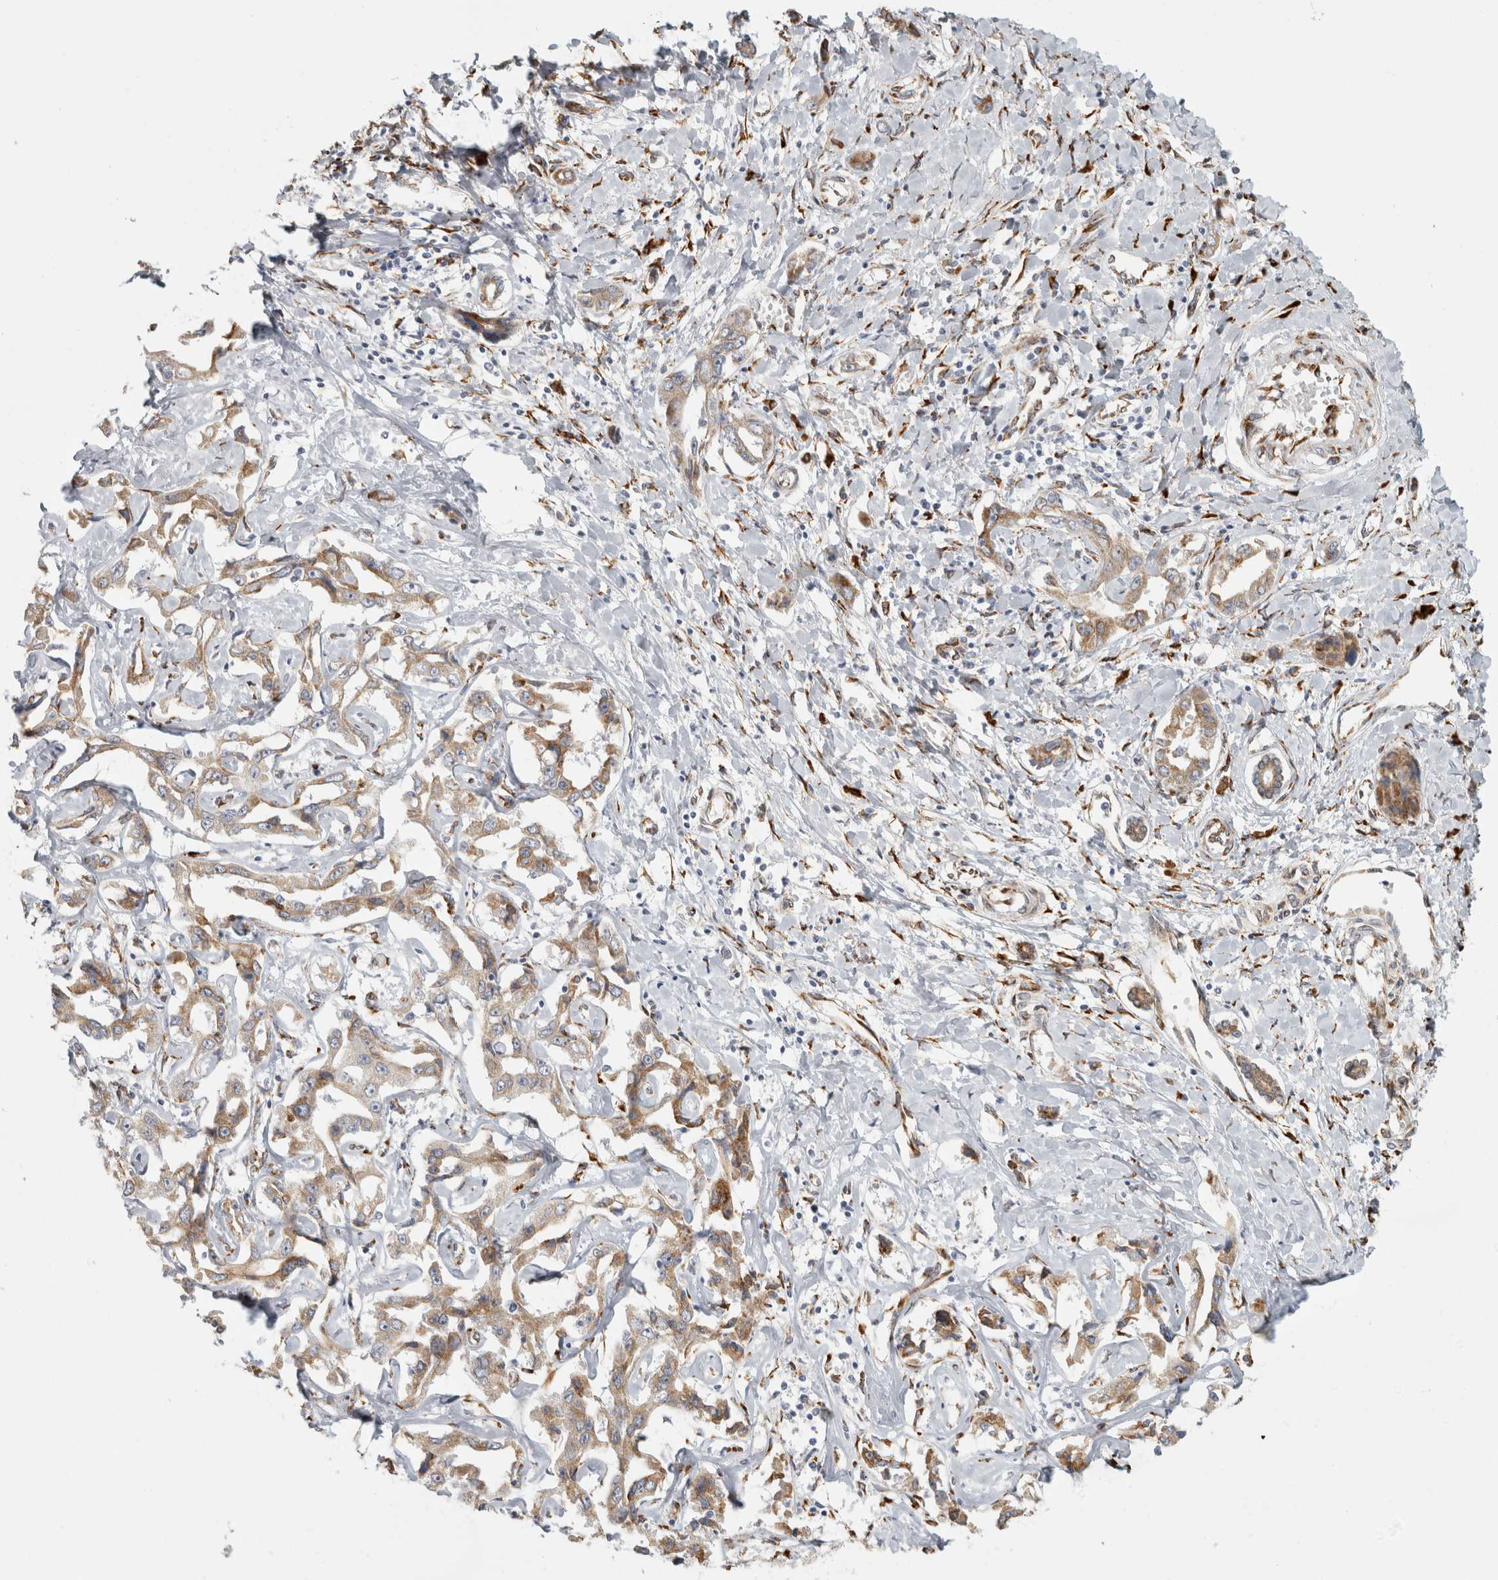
{"staining": {"intensity": "moderate", "quantity": ">75%", "location": "cytoplasmic/membranous"}, "tissue": "liver cancer", "cell_type": "Tumor cells", "image_type": "cancer", "snomed": [{"axis": "morphology", "description": "Cholangiocarcinoma"}, {"axis": "topography", "description": "Liver"}], "caption": "Brown immunohistochemical staining in cholangiocarcinoma (liver) demonstrates moderate cytoplasmic/membranous positivity in approximately >75% of tumor cells.", "gene": "OSTN", "patient": {"sex": "male", "age": 59}}